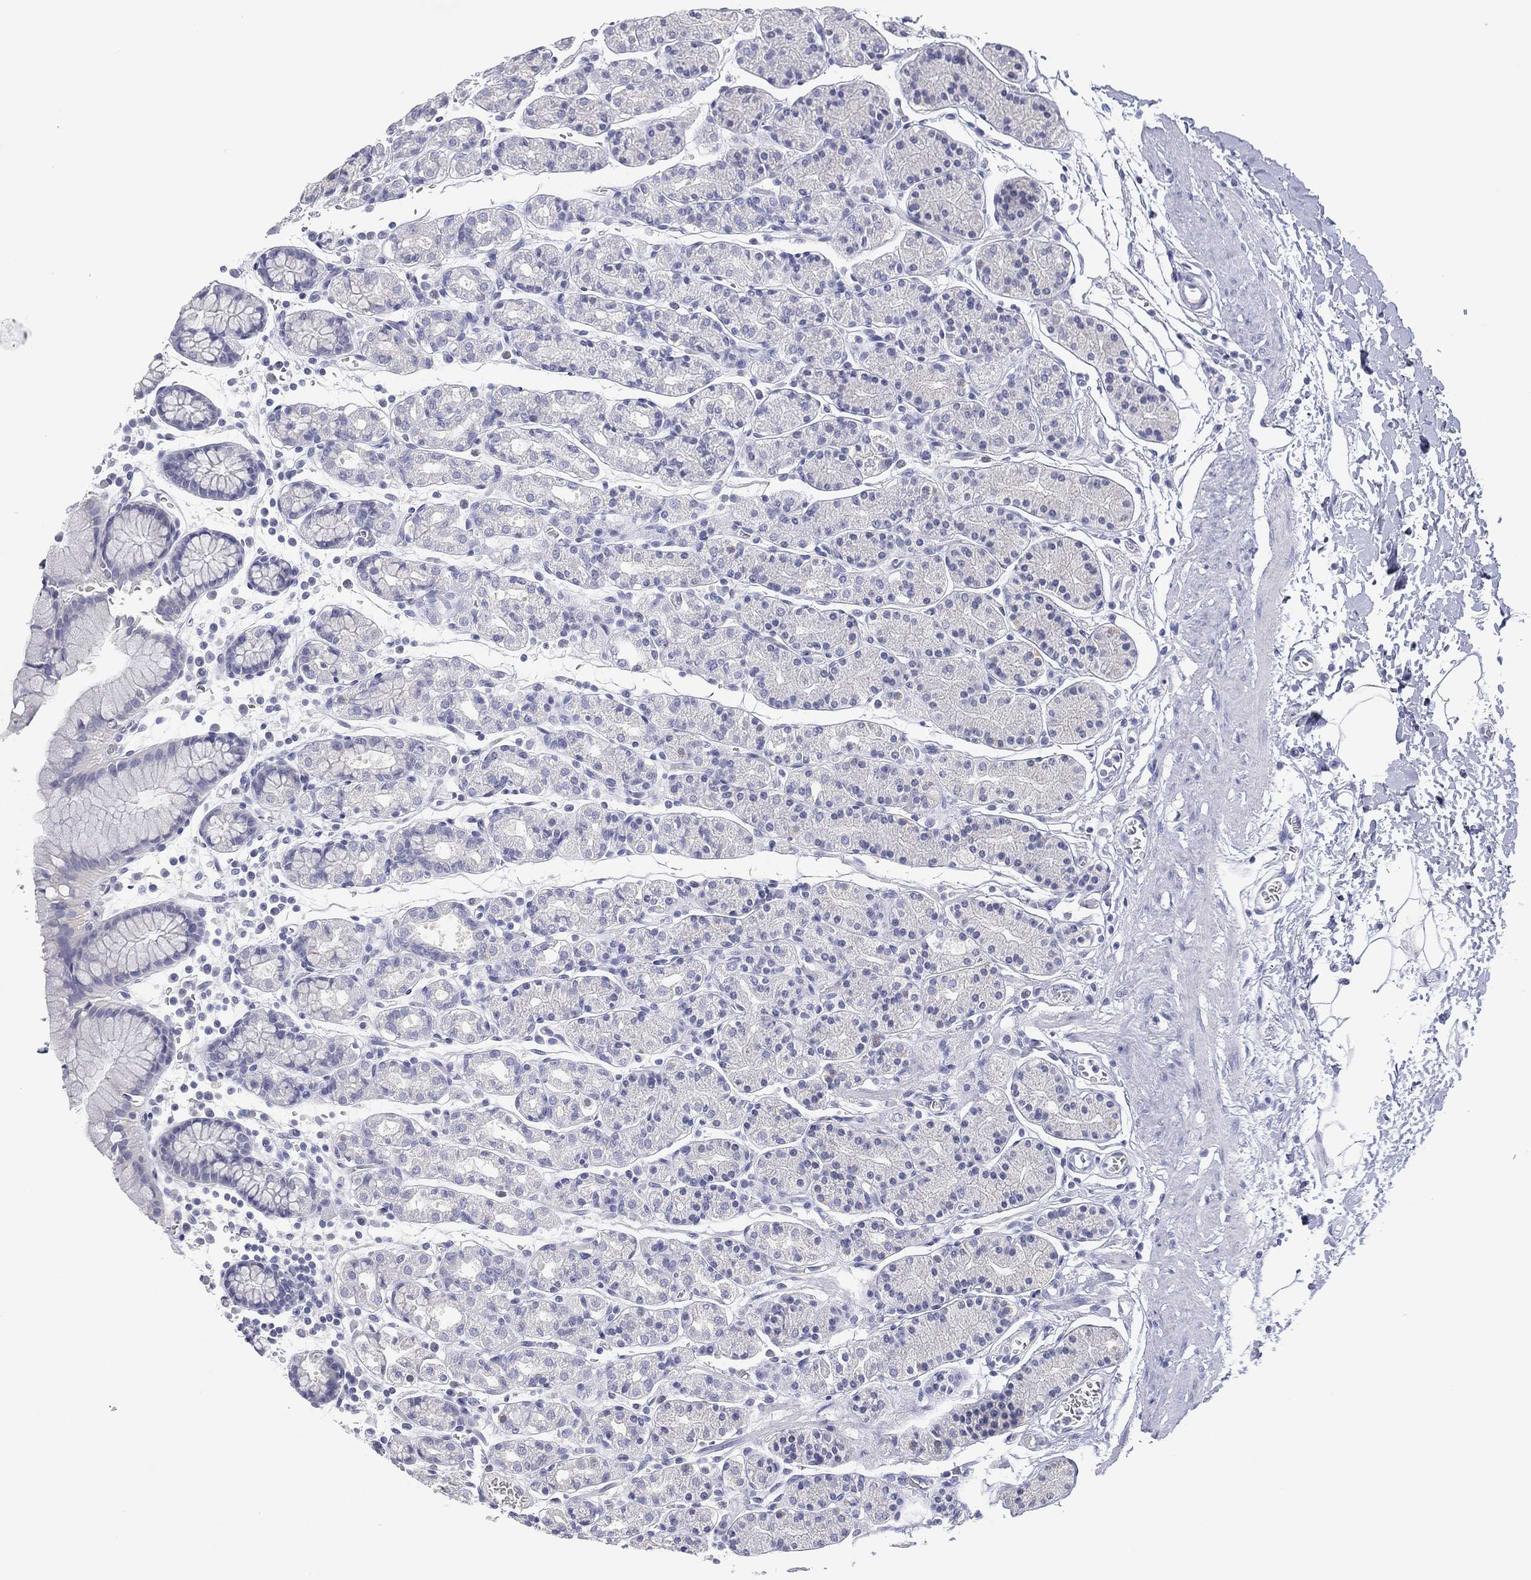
{"staining": {"intensity": "negative", "quantity": "none", "location": "none"}, "tissue": "stomach", "cell_type": "Glandular cells", "image_type": "normal", "snomed": [{"axis": "morphology", "description": "Normal tissue, NOS"}, {"axis": "topography", "description": "Stomach, upper"}, {"axis": "topography", "description": "Stomach"}], "caption": "Immunohistochemistry (IHC) of benign human stomach displays no expression in glandular cells.", "gene": "FMO1", "patient": {"sex": "male", "age": 62}}